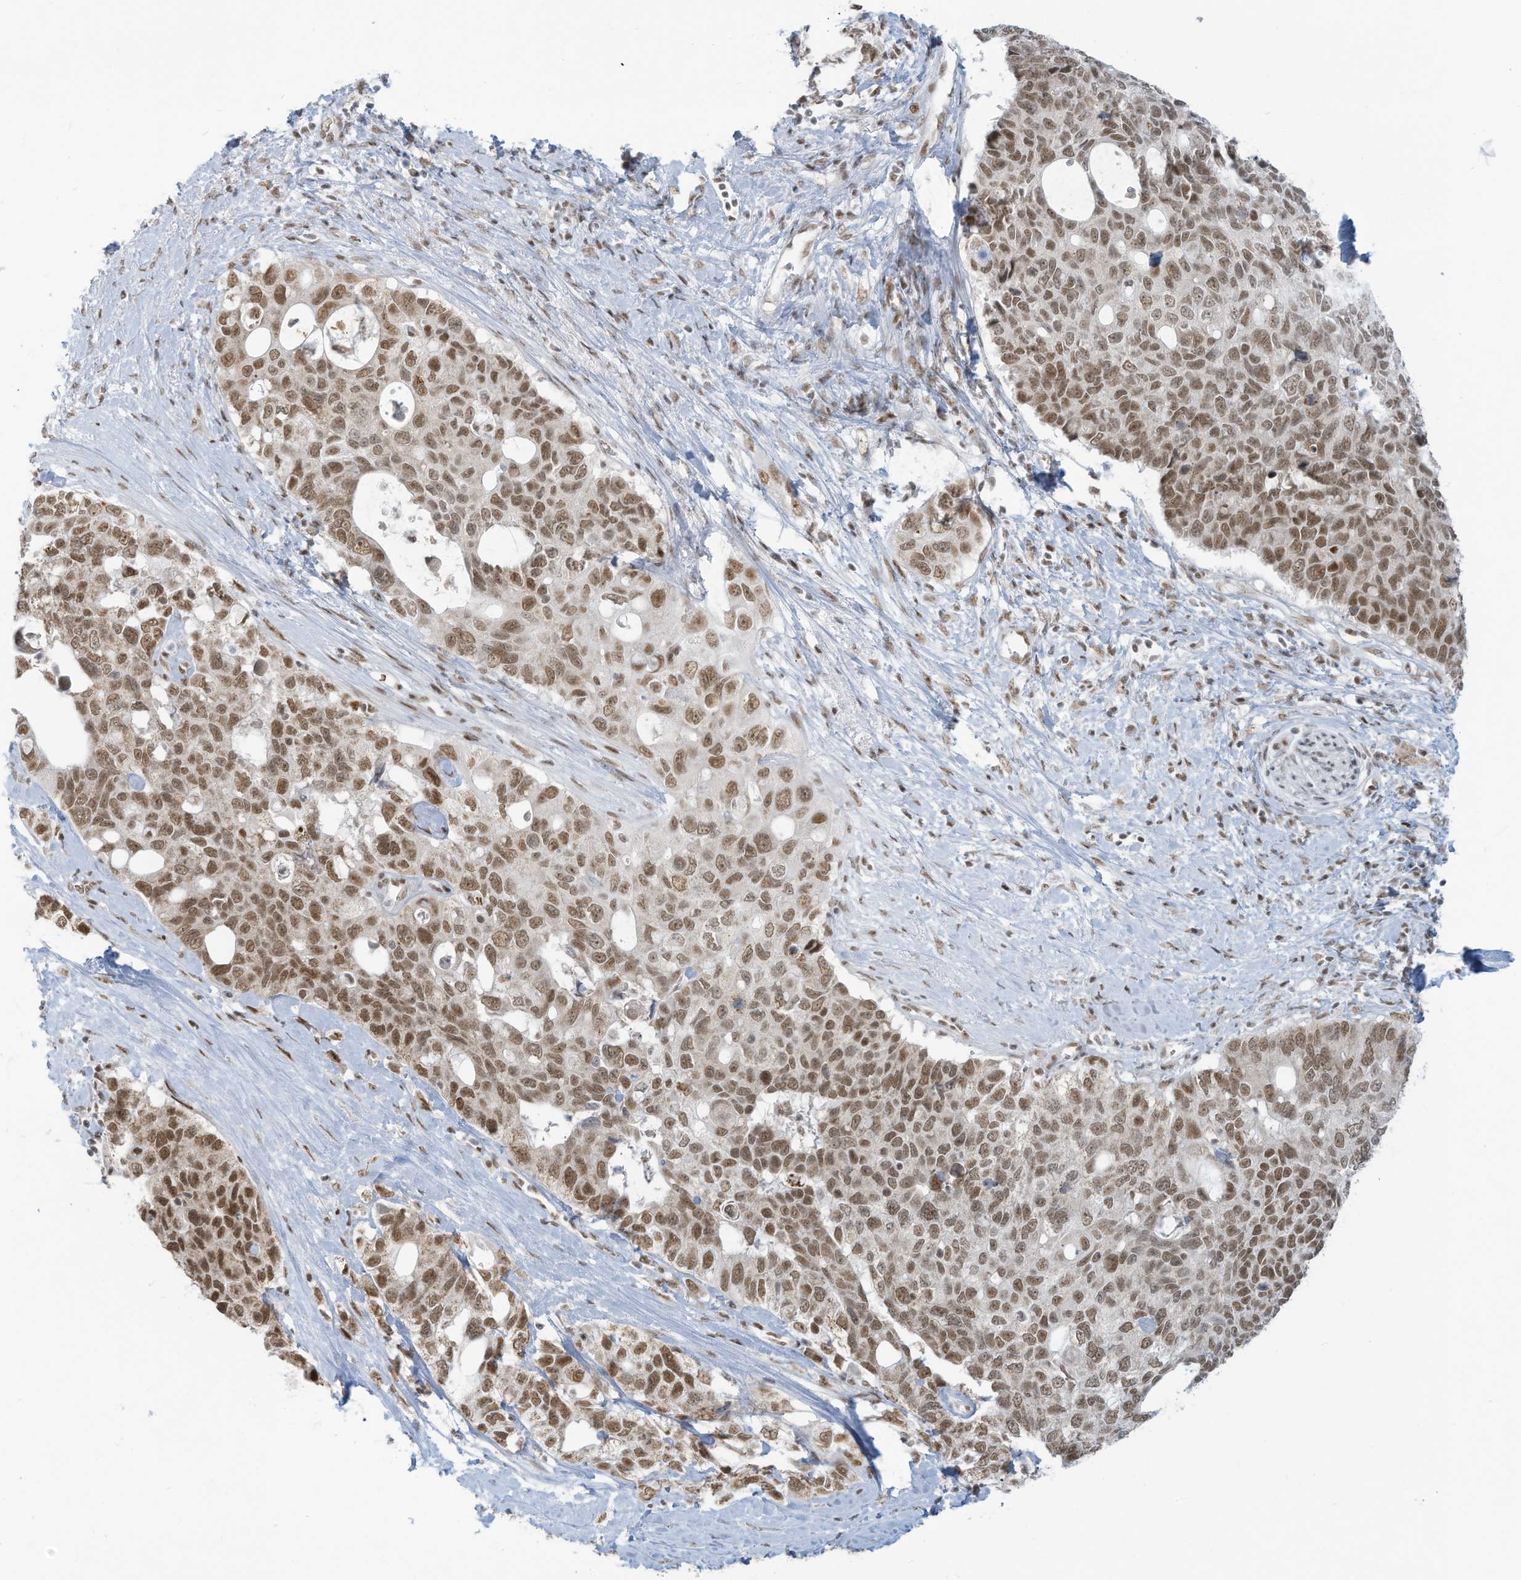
{"staining": {"intensity": "moderate", "quantity": ">75%", "location": "nuclear"}, "tissue": "pancreatic cancer", "cell_type": "Tumor cells", "image_type": "cancer", "snomed": [{"axis": "morphology", "description": "Adenocarcinoma, NOS"}, {"axis": "topography", "description": "Pancreas"}], "caption": "IHC of pancreatic cancer (adenocarcinoma) shows medium levels of moderate nuclear expression in approximately >75% of tumor cells. (DAB = brown stain, brightfield microscopy at high magnification).", "gene": "ECT2L", "patient": {"sex": "female", "age": 56}}